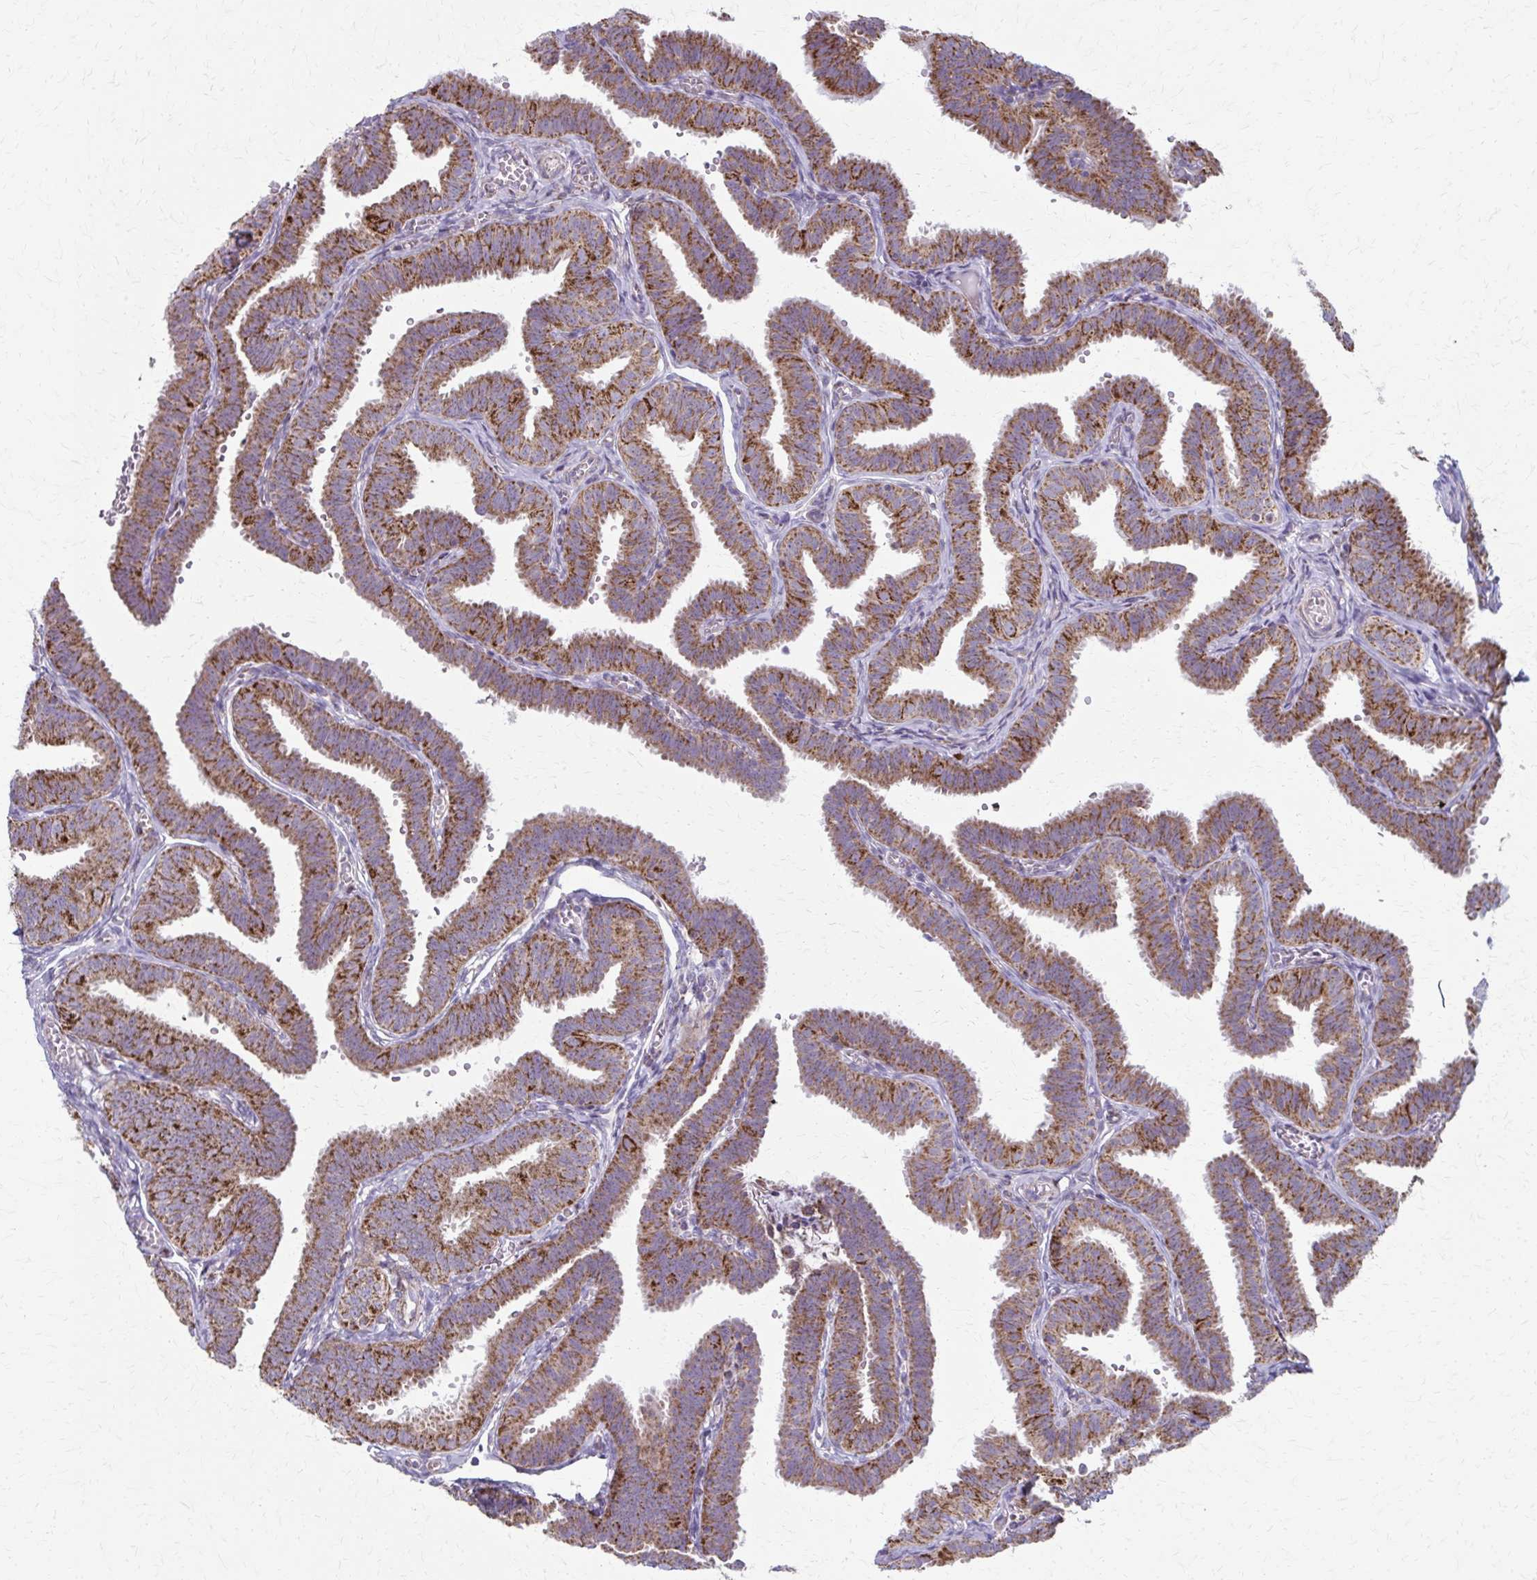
{"staining": {"intensity": "strong", "quantity": ">75%", "location": "cytoplasmic/membranous"}, "tissue": "fallopian tube", "cell_type": "Glandular cells", "image_type": "normal", "snomed": [{"axis": "morphology", "description": "Normal tissue, NOS"}, {"axis": "topography", "description": "Fallopian tube"}], "caption": "High-power microscopy captured an immunohistochemistry histopathology image of benign fallopian tube, revealing strong cytoplasmic/membranous positivity in about >75% of glandular cells. (DAB IHC, brown staining for protein, blue staining for nuclei).", "gene": "TVP23A", "patient": {"sex": "female", "age": 25}}